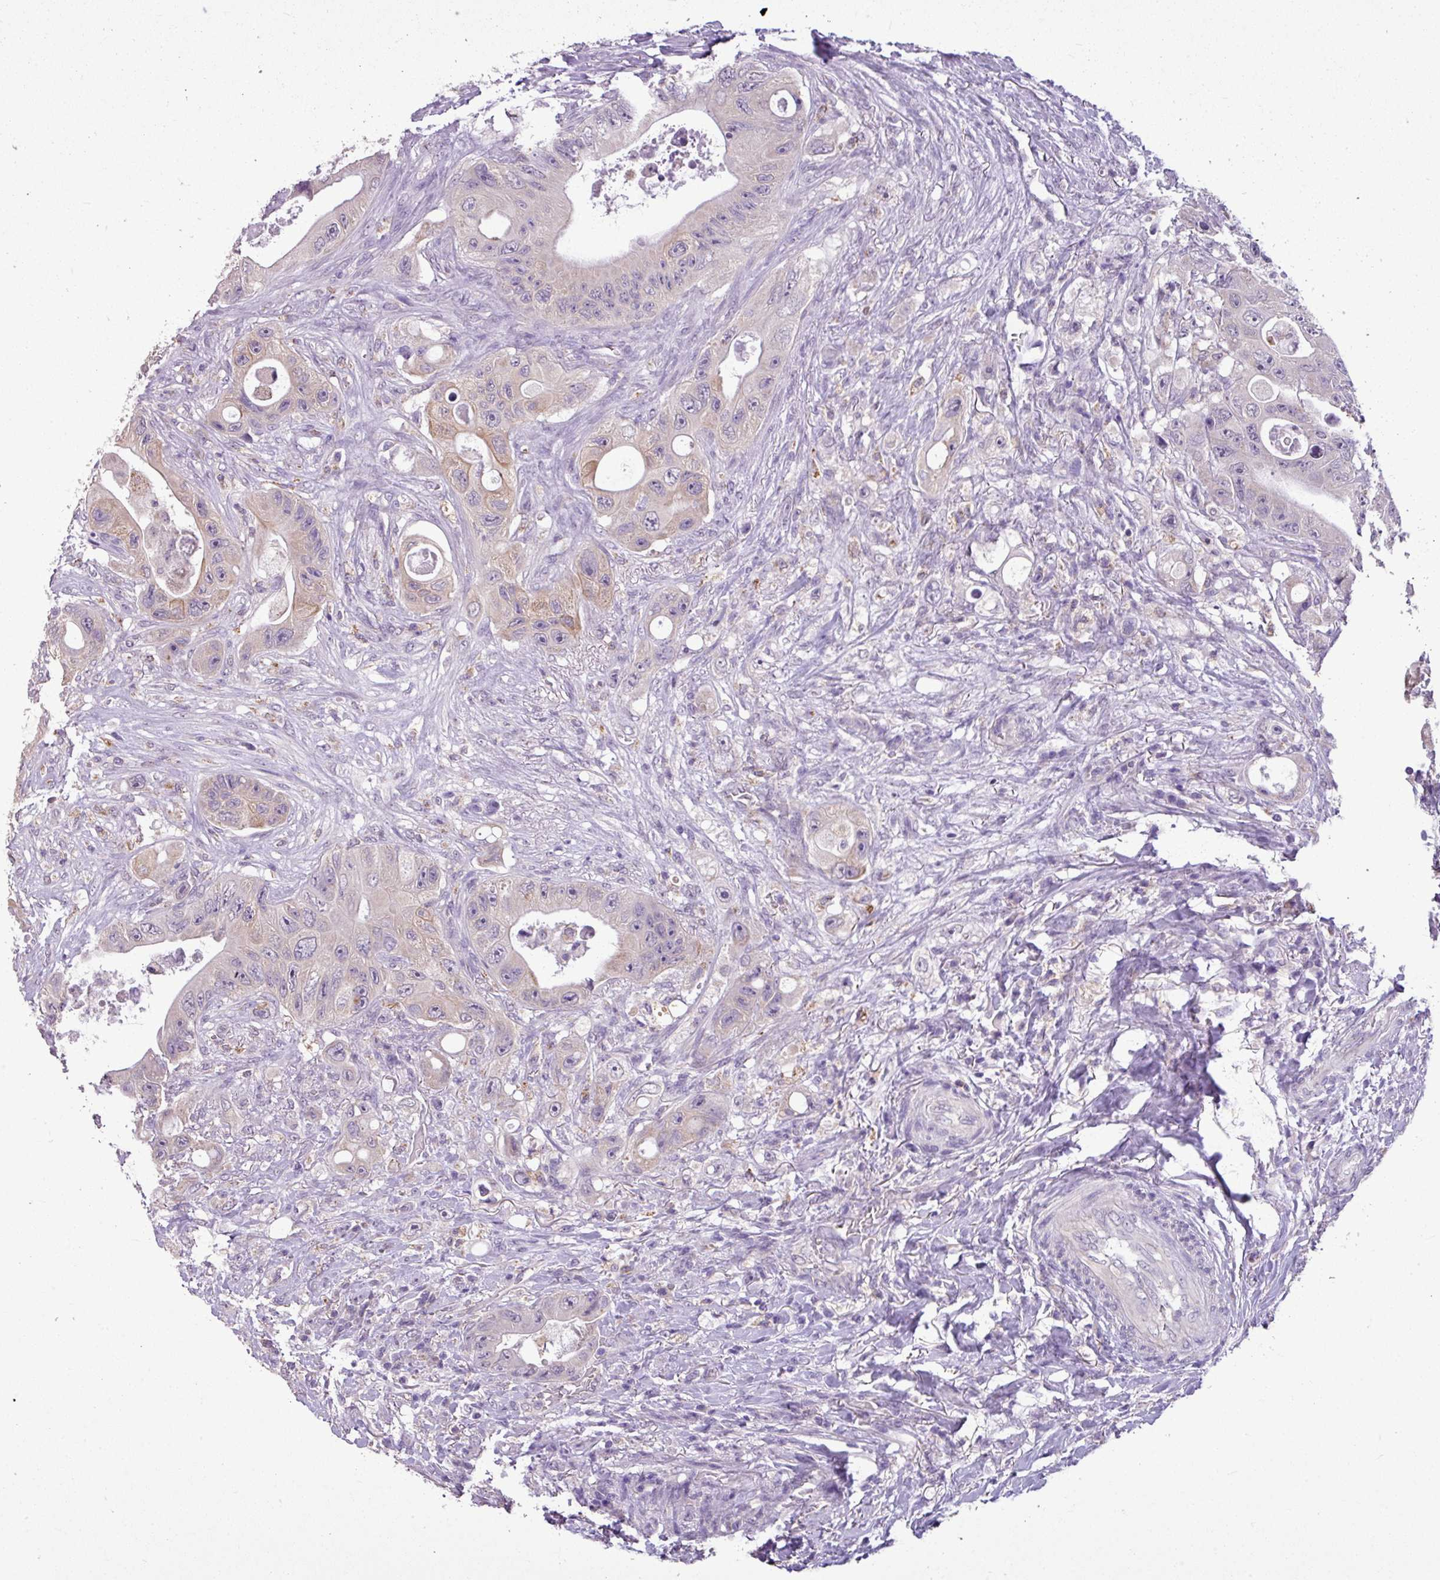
{"staining": {"intensity": "weak", "quantity": "<25%", "location": "cytoplasmic/membranous"}, "tissue": "colorectal cancer", "cell_type": "Tumor cells", "image_type": "cancer", "snomed": [{"axis": "morphology", "description": "Adenocarcinoma, NOS"}, {"axis": "topography", "description": "Colon"}], "caption": "Human colorectal adenocarcinoma stained for a protein using IHC reveals no expression in tumor cells.", "gene": "ALDH2", "patient": {"sex": "female", "age": 46}}